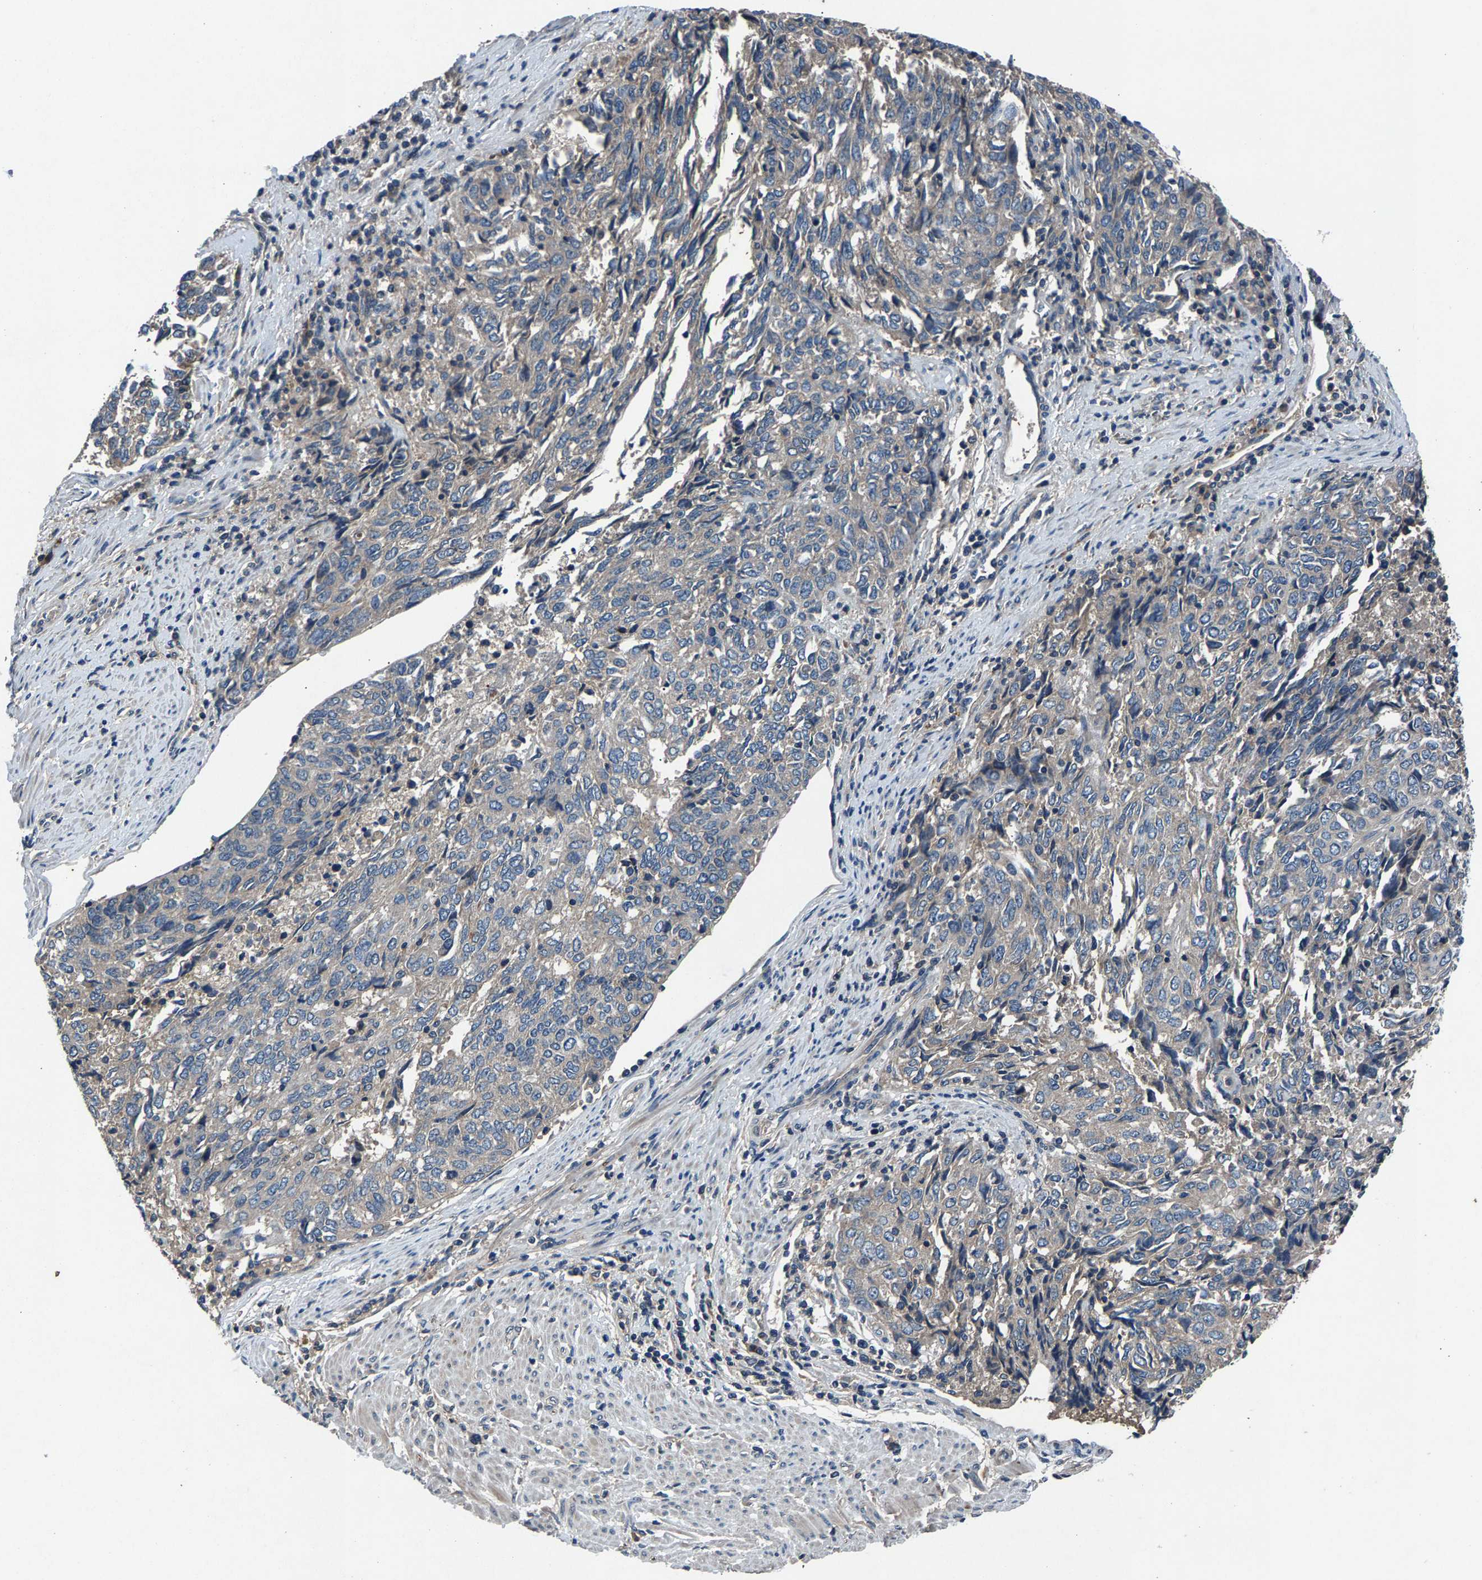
{"staining": {"intensity": "negative", "quantity": "none", "location": "none"}, "tissue": "endometrial cancer", "cell_type": "Tumor cells", "image_type": "cancer", "snomed": [{"axis": "morphology", "description": "Adenocarcinoma, NOS"}, {"axis": "topography", "description": "Endometrium"}], "caption": "An immunohistochemistry histopathology image of endometrial cancer (adenocarcinoma) is shown. There is no staining in tumor cells of endometrial cancer (adenocarcinoma).", "gene": "PRXL2C", "patient": {"sex": "female", "age": 80}}